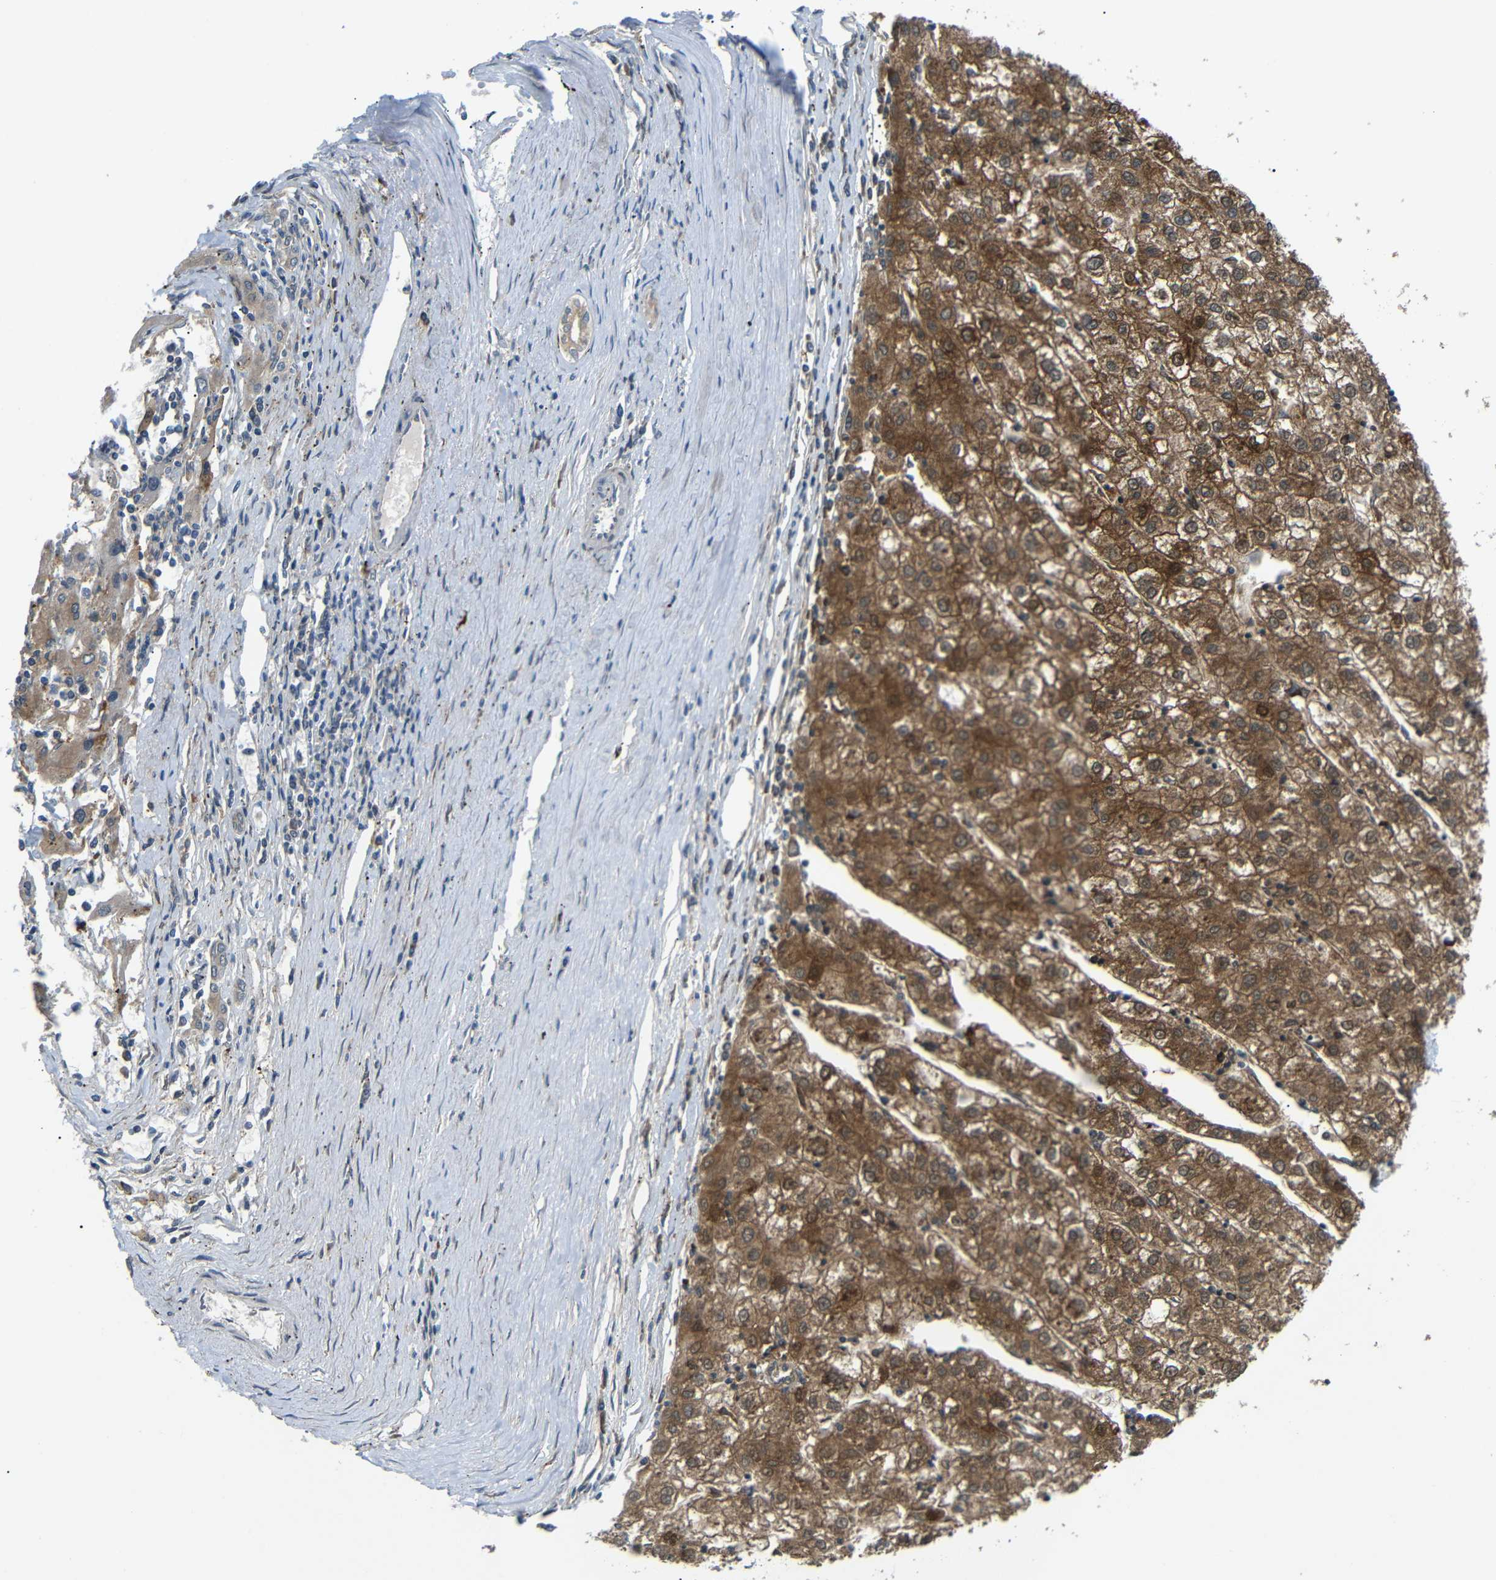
{"staining": {"intensity": "moderate", "quantity": ">75%", "location": "cytoplasmic/membranous"}, "tissue": "liver cancer", "cell_type": "Tumor cells", "image_type": "cancer", "snomed": [{"axis": "morphology", "description": "Carcinoma, Hepatocellular, NOS"}, {"axis": "topography", "description": "Liver"}], "caption": "Hepatocellular carcinoma (liver) was stained to show a protein in brown. There is medium levels of moderate cytoplasmic/membranous positivity in about >75% of tumor cells.", "gene": "SYDE1", "patient": {"sex": "male", "age": 72}}